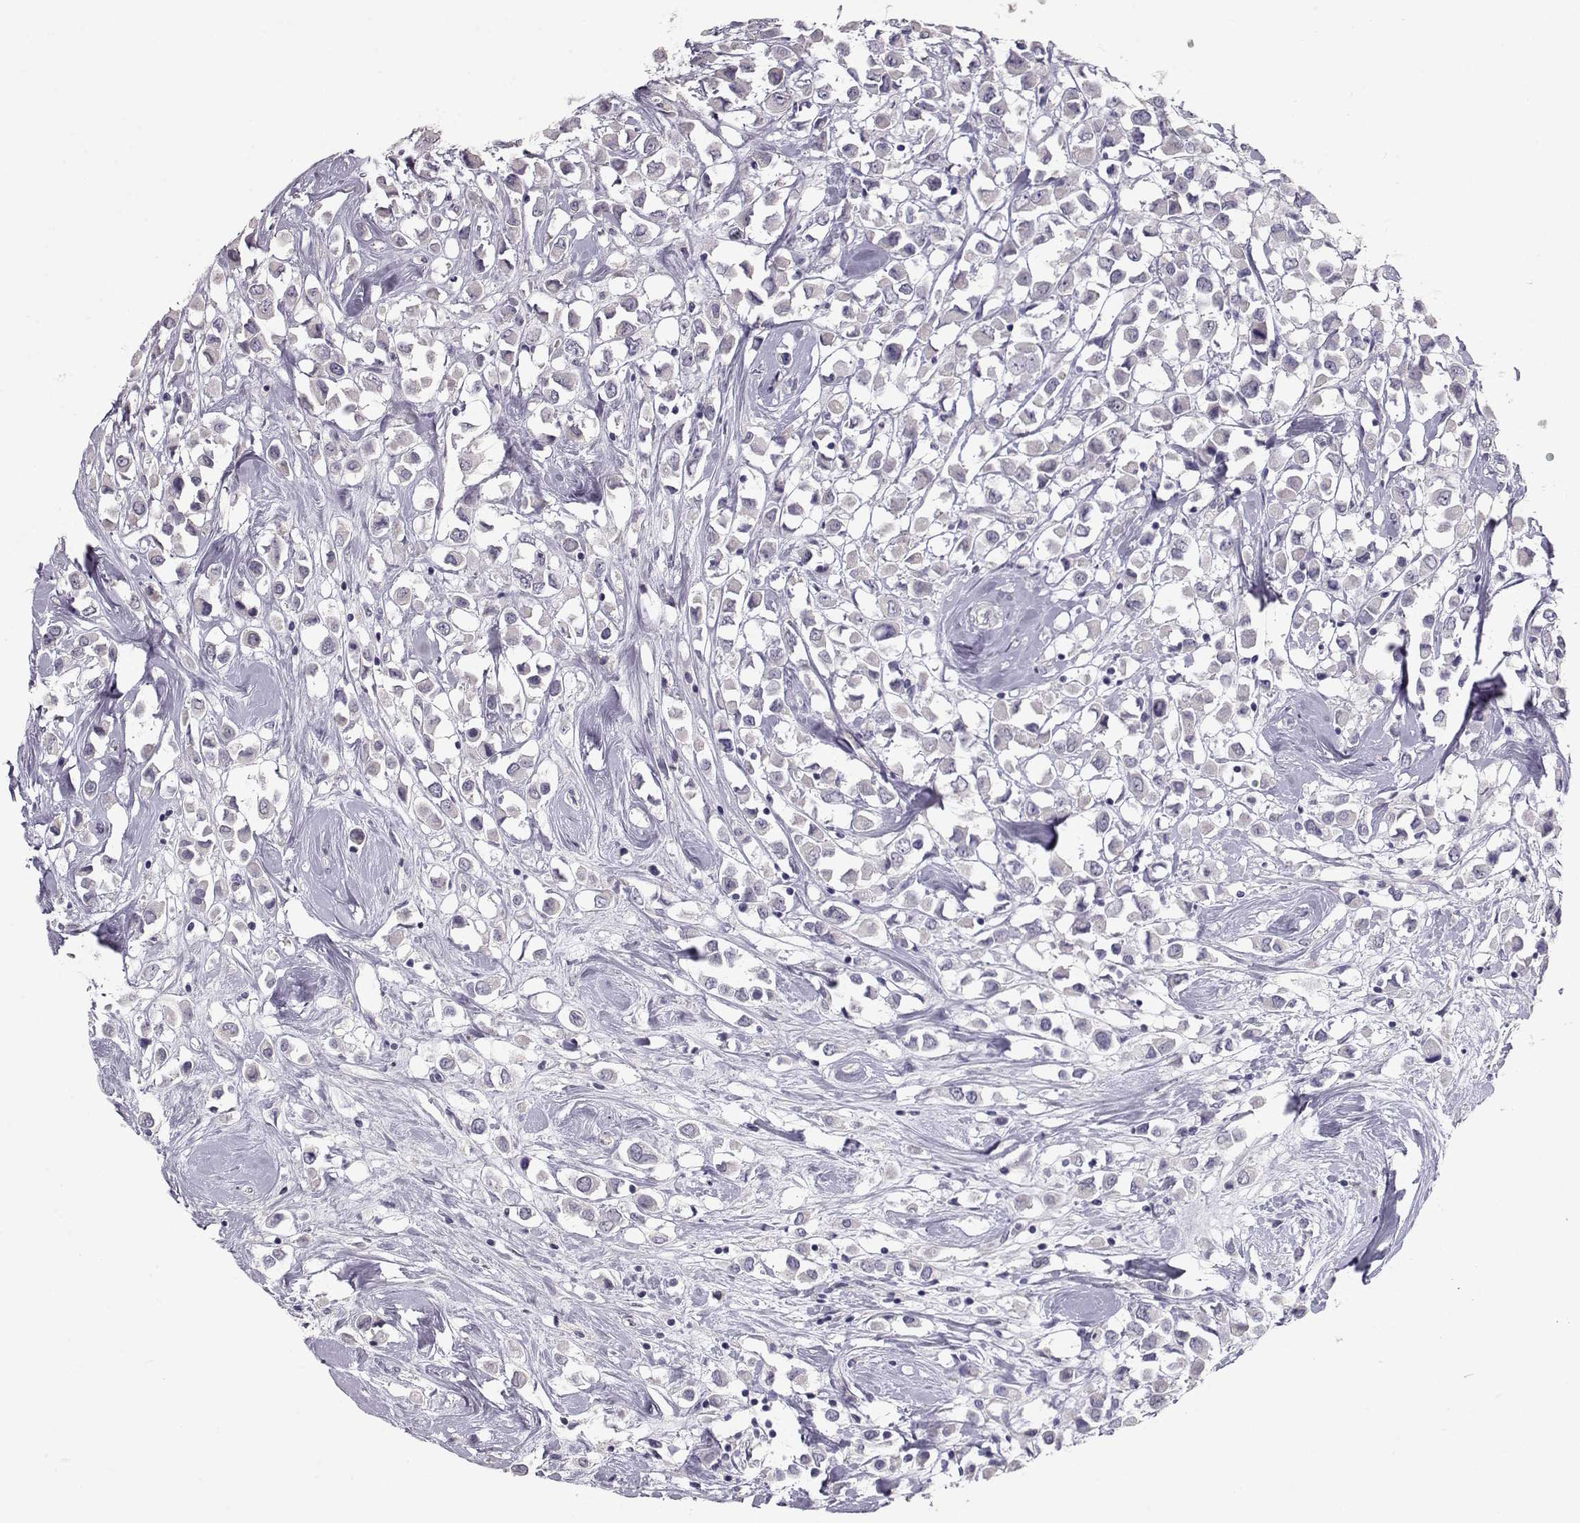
{"staining": {"intensity": "negative", "quantity": "none", "location": "none"}, "tissue": "breast cancer", "cell_type": "Tumor cells", "image_type": "cancer", "snomed": [{"axis": "morphology", "description": "Duct carcinoma"}, {"axis": "topography", "description": "Breast"}], "caption": "Protein analysis of breast intraductal carcinoma shows no significant positivity in tumor cells.", "gene": "SLC18A1", "patient": {"sex": "female", "age": 61}}